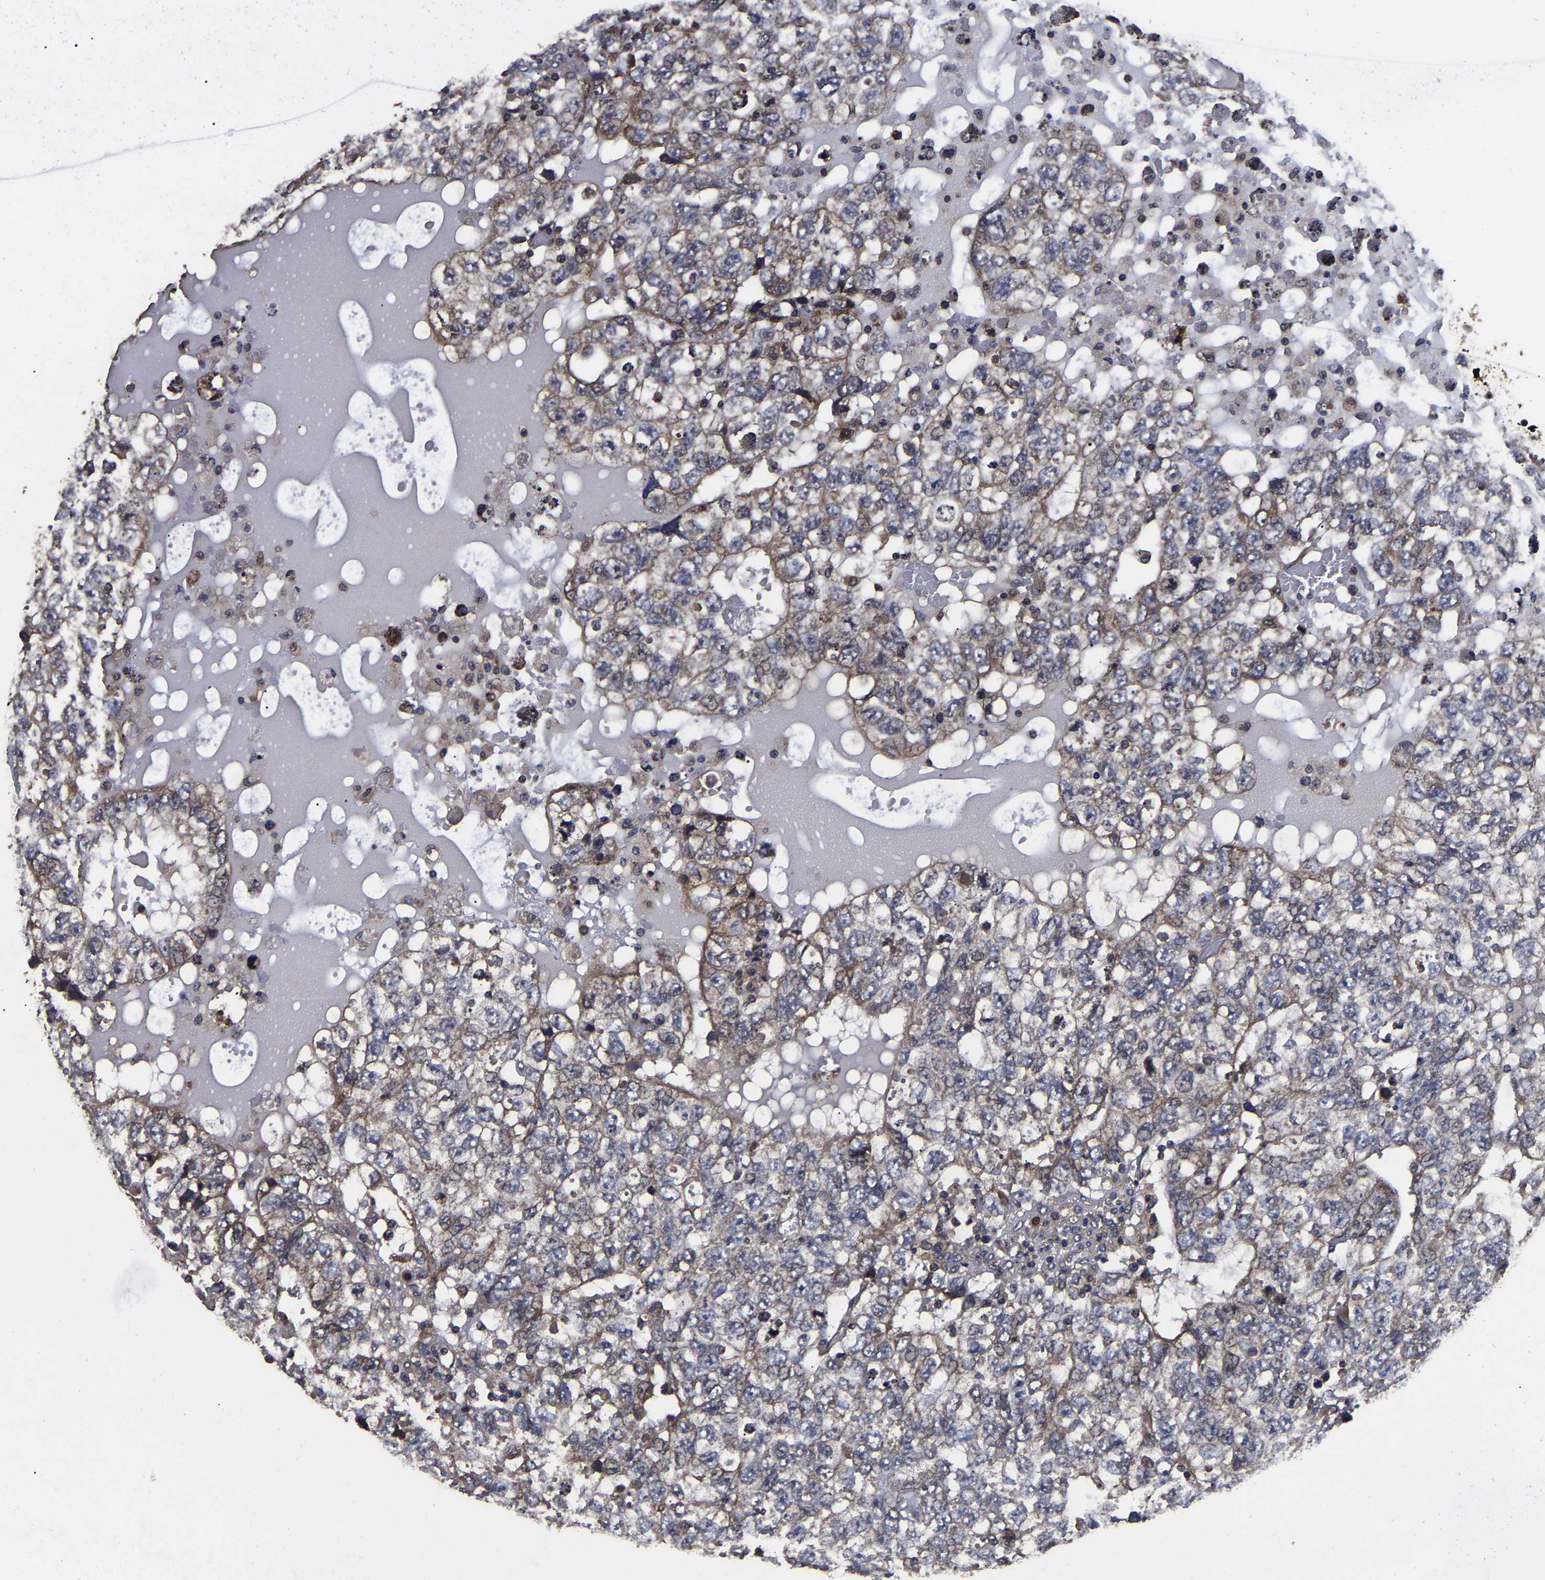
{"staining": {"intensity": "moderate", "quantity": ">75%", "location": "cytoplasmic/membranous"}, "tissue": "testis cancer", "cell_type": "Tumor cells", "image_type": "cancer", "snomed": [{"axis": "morphology", "description": "Carcinoma, Embryonal, NOS"}, {"axis": "topography", "description": "Testis"}], "caption": "A brown stain highlights moderate cytoplasmic/membranous expression of a protein in human testis cancer tumor cells. The staining is performed using DAB (3,3'-diaminobenzidine) brown chromogen to label protein expression. The nuclei are counter-stained blue using hematoxylin.", "gene": "ITCH", "patient": {"sex": "male", "age": 36}}